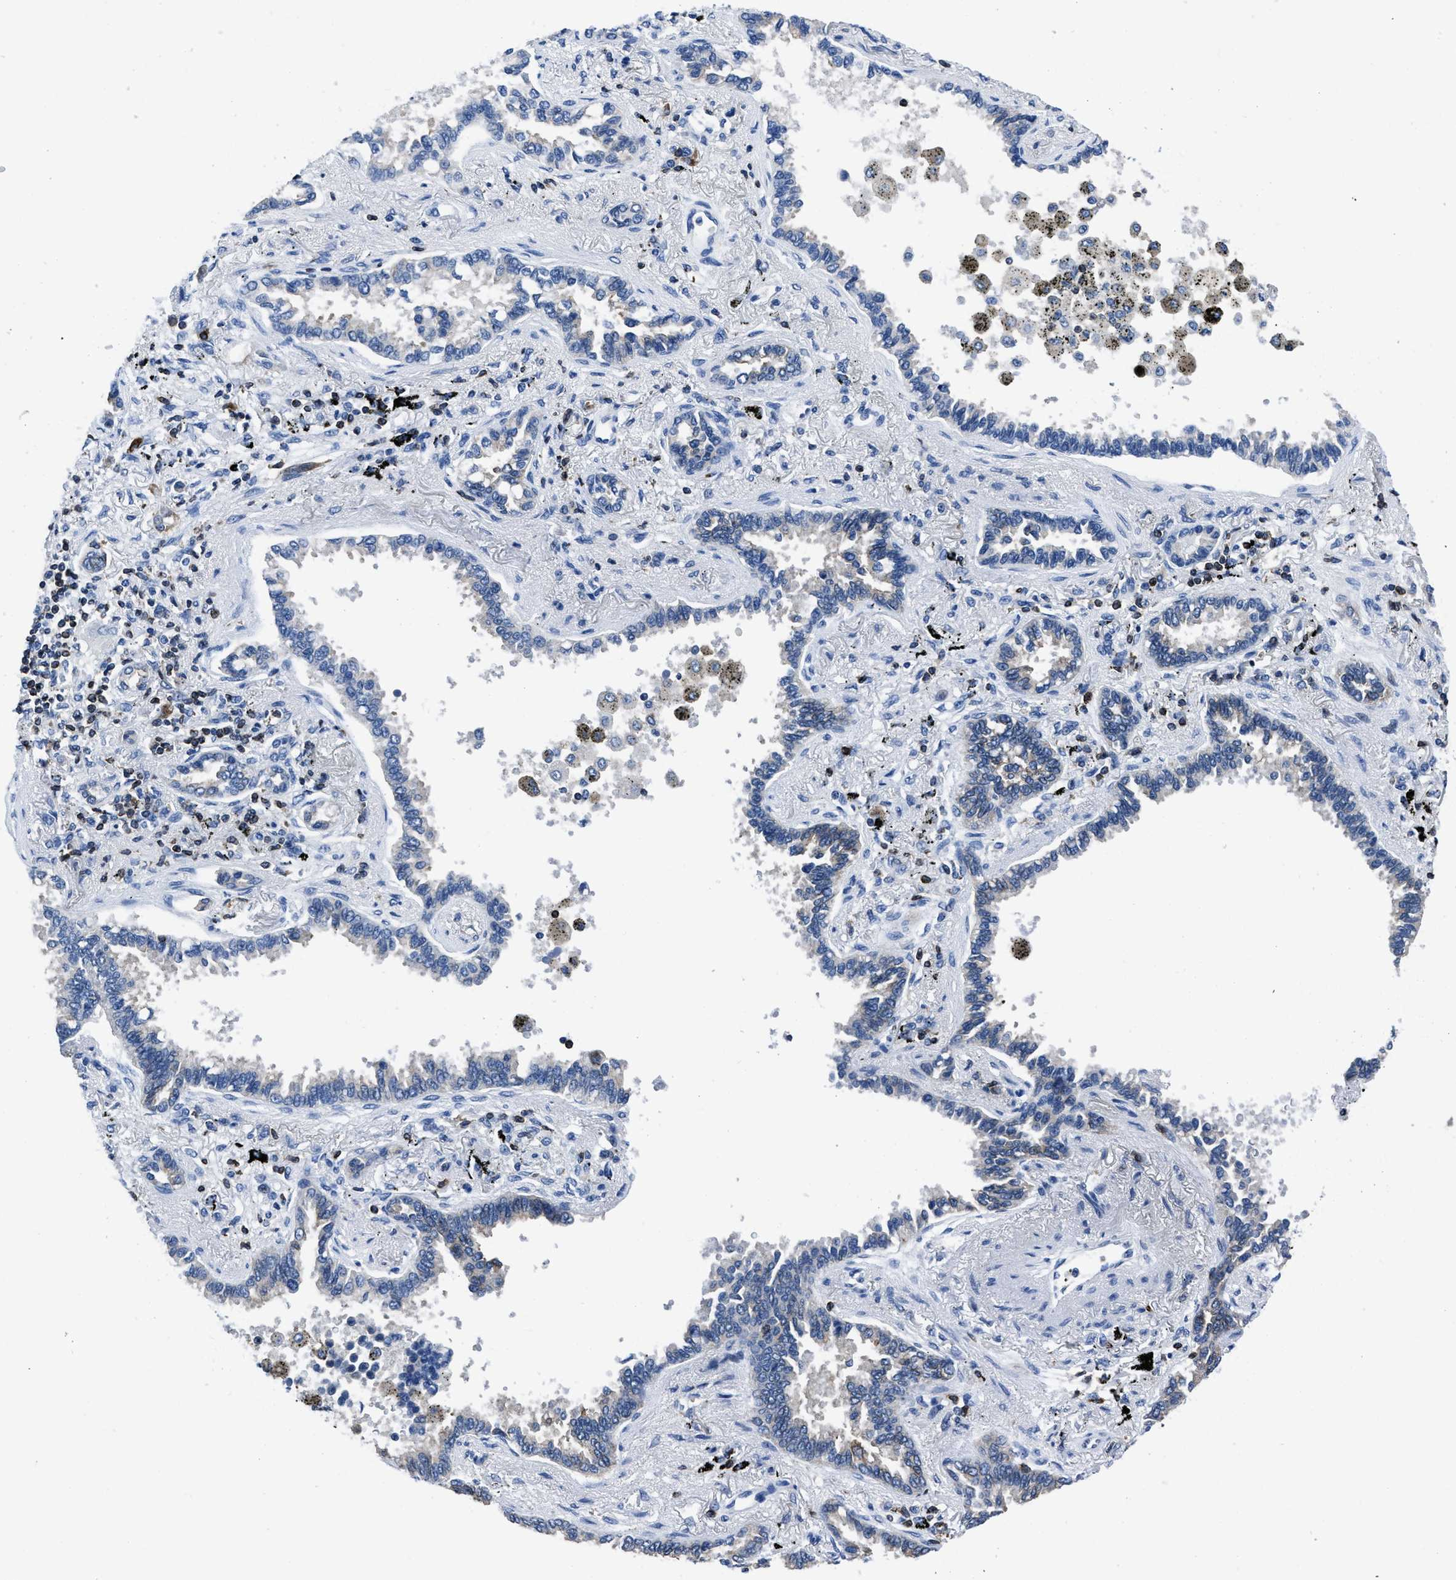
{"staining": {"intensity": "strong", "quantity": "25%-75%", "location": "cytoplasmic/membranous"}, "tissue": "lung cancer", "cell_type": "Tumor cells", "image_type": "cancer", "snomed": [{"axis": "morphology", "description": "Normal tissue, NOS"}, {"axis": "morphology", "description": "Adenocarcinoma, NOS"}, {"axis": "topography", "description": "Lung"}], "caption": "Lung adenocarcinoma tissue displays strong cytoplasmic/membranous positivity in approximately 25%-75% of tumor cells, visualized by immunohistochemistry.", "gene": "ITGA3", "patient": {"sex": "male", "age": 59}}